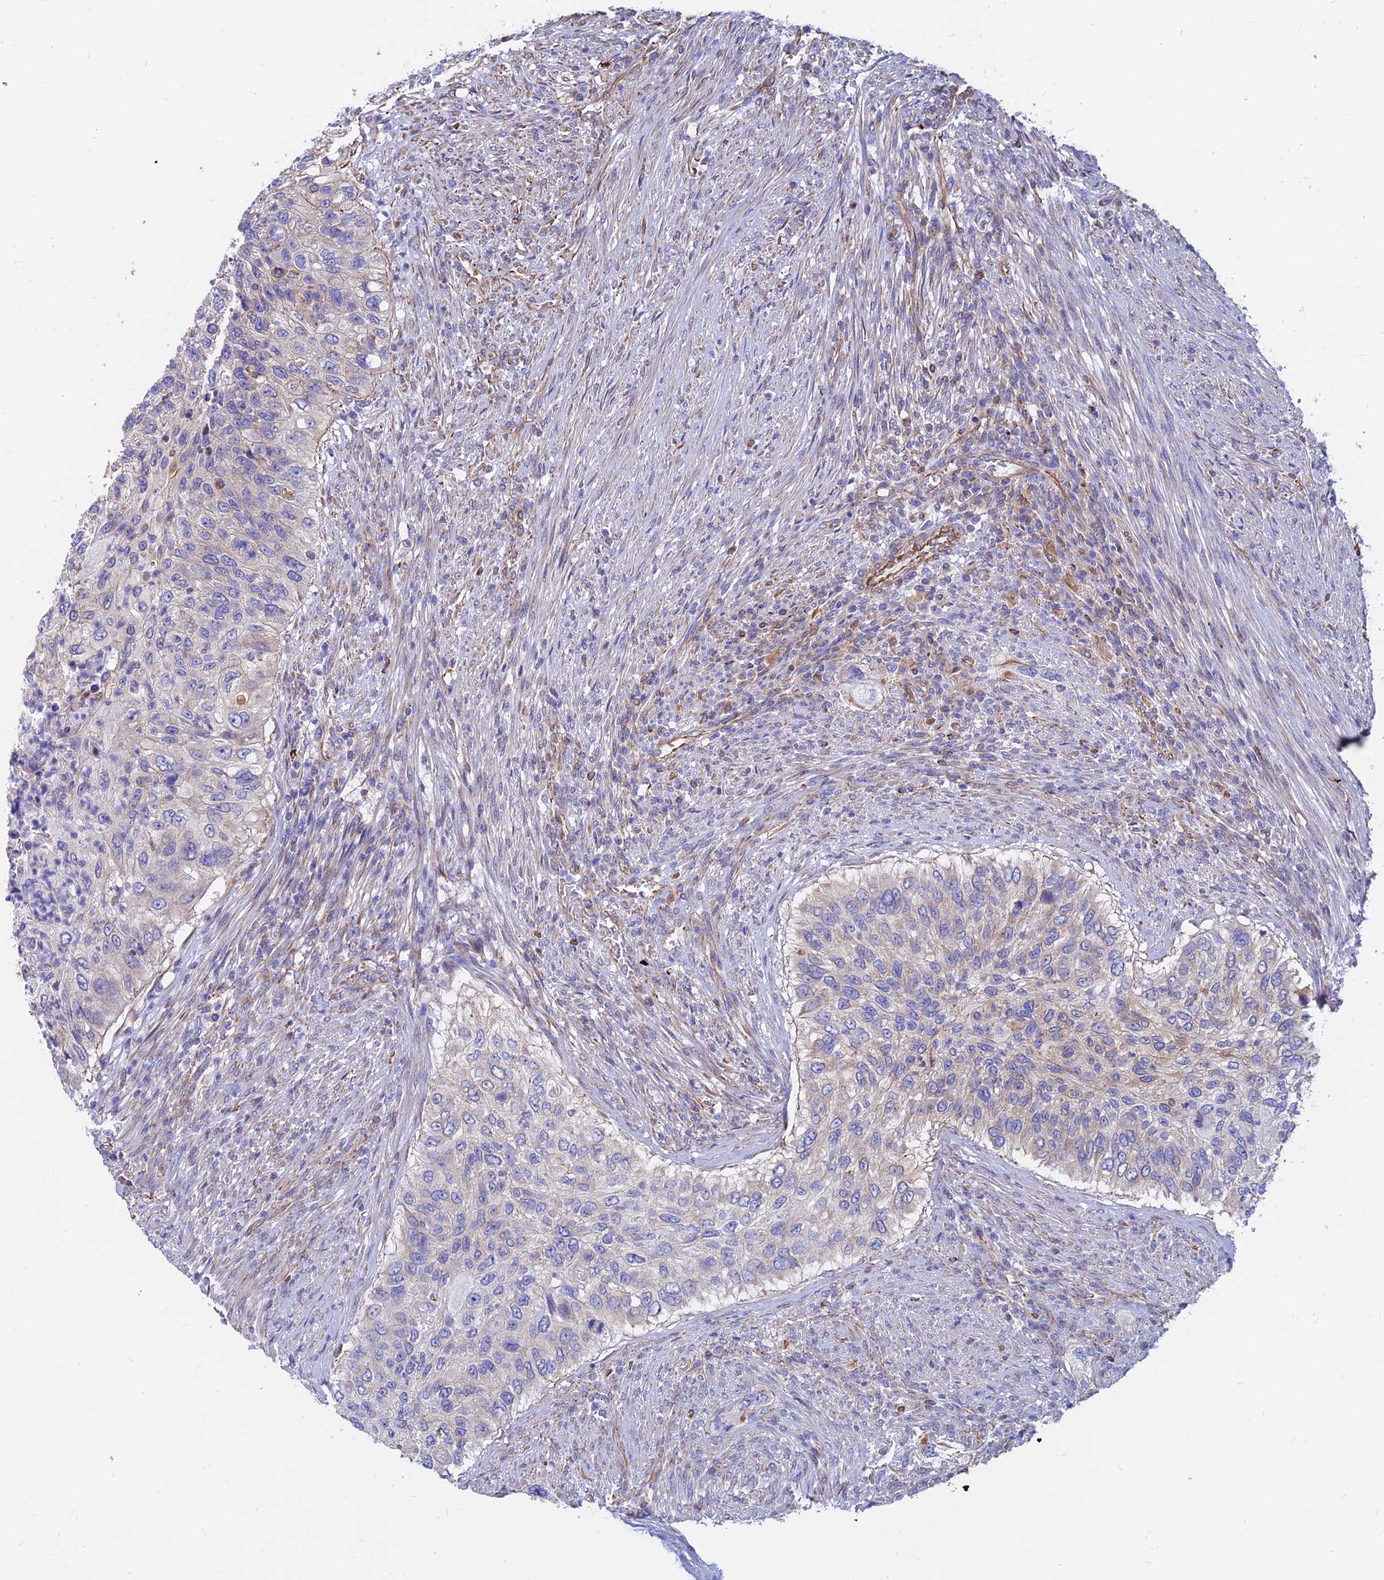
{"staining": {"intensity": "moderate", "quantity": "<25%", "location": "cytoplasmic/membranous"}, "tissue": "urothelial cancer", "cell_type": "Tumor cells", "image_type": "cancer", "snomed": [{"axis": "morphology", "description": "Urothelial carcinoma, High grade"}, {"axis": "topography", "description": "Urinary bladder"}], "caption": "Brown immunohistochemical staining in human urothelial cancer shows moderate cytoplasmic/membranous expression in about <25% of tumor cells.", "gene": "CDK18", "patient": {"sex": "female", "age": 60}}